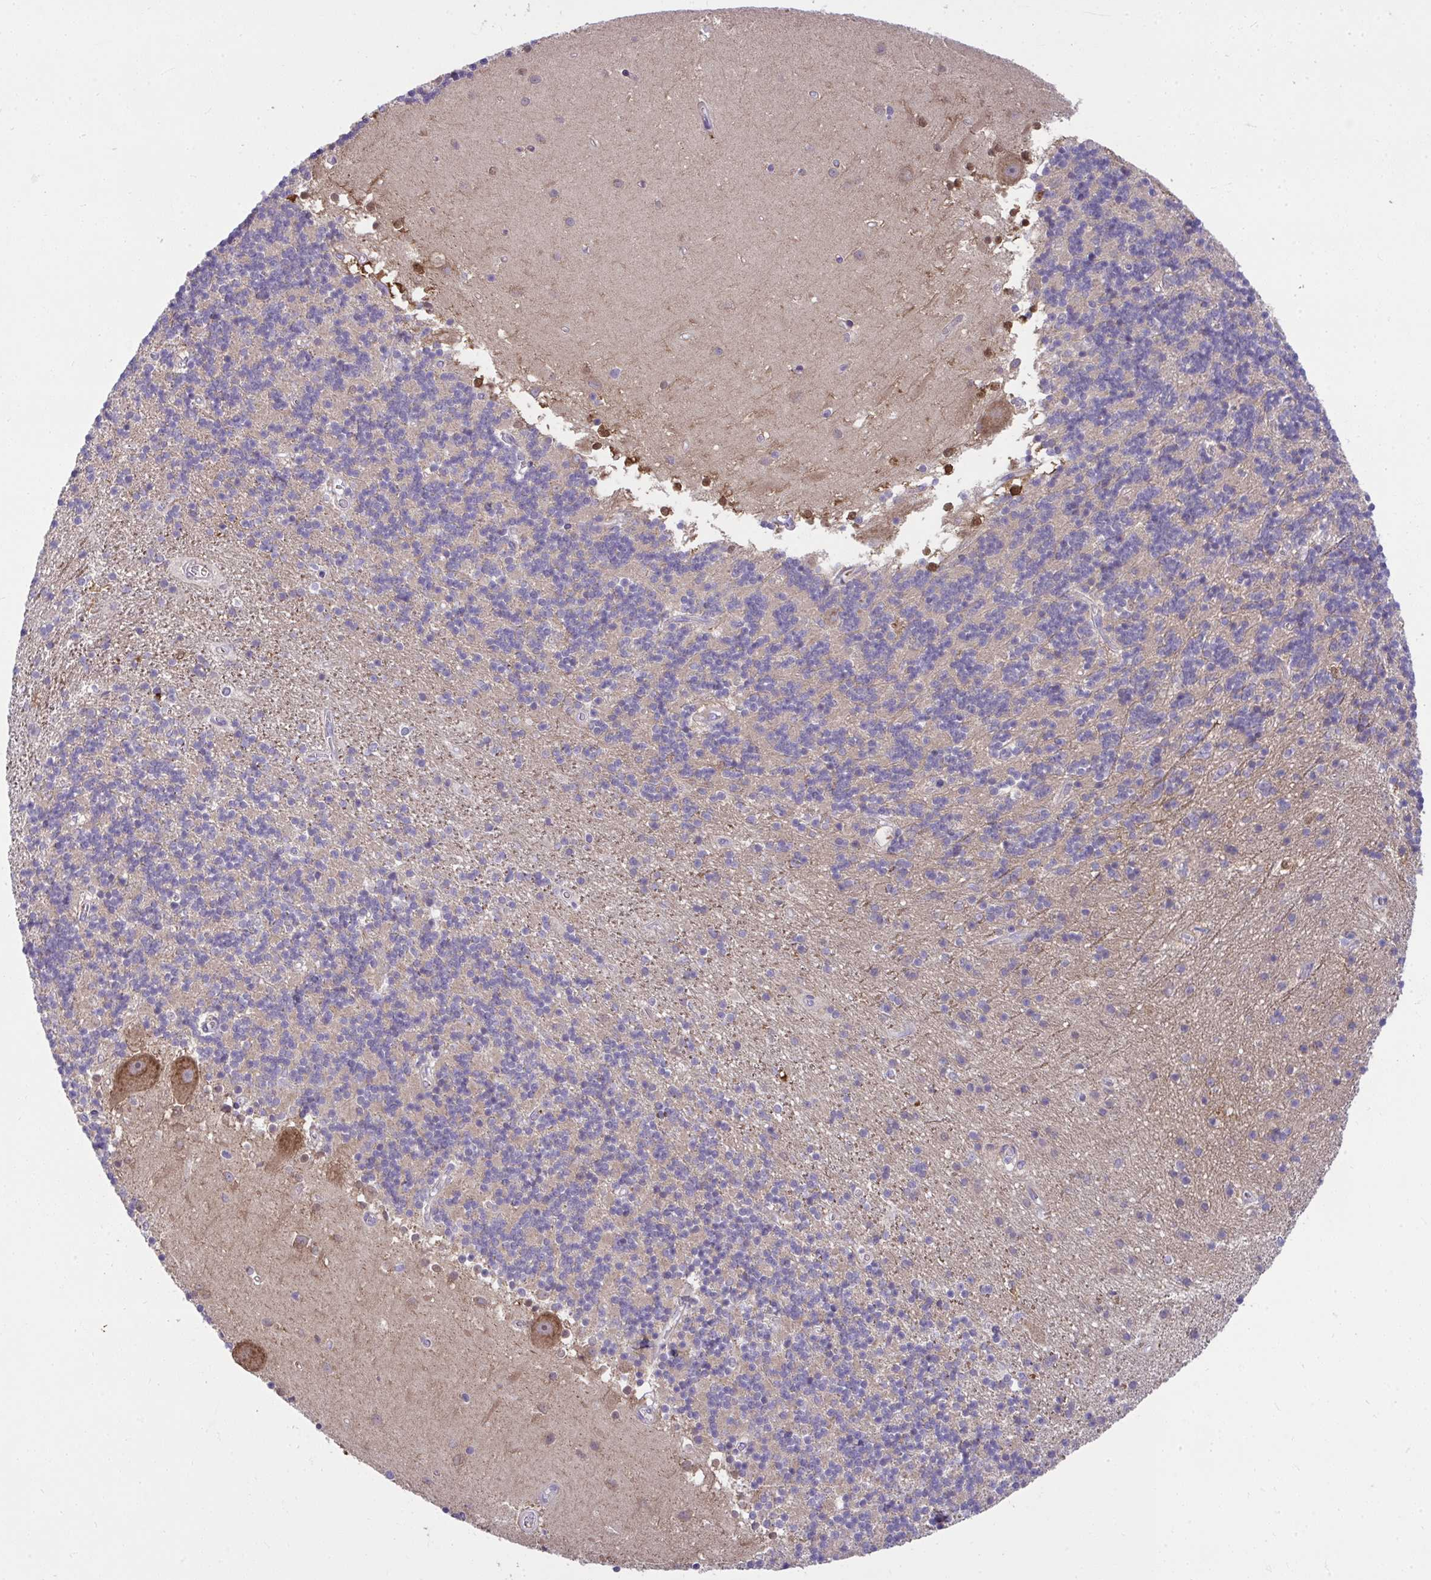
{"staining": {"intensity": "weak", "quantity": "25%-75%", "location": "cytoplasmic/membranous"}, "tissue": "cerebellum", "cell_type": "Cells in granular layer", "image_type": "normal", "snomed": [{"axis": "morphology", "description": "Normal tissue, NOS"}, {"axis": "topography", "description": "Cerebellum"}], "caption": "Cerebellum stained with immunohistochemistry demonstrates weak cytoplasmic/membranous expression in approximately 25%-75% of cells in granular layer.", "gene": "PIGZ", "patient": {"sex": "male", "age": 54}}